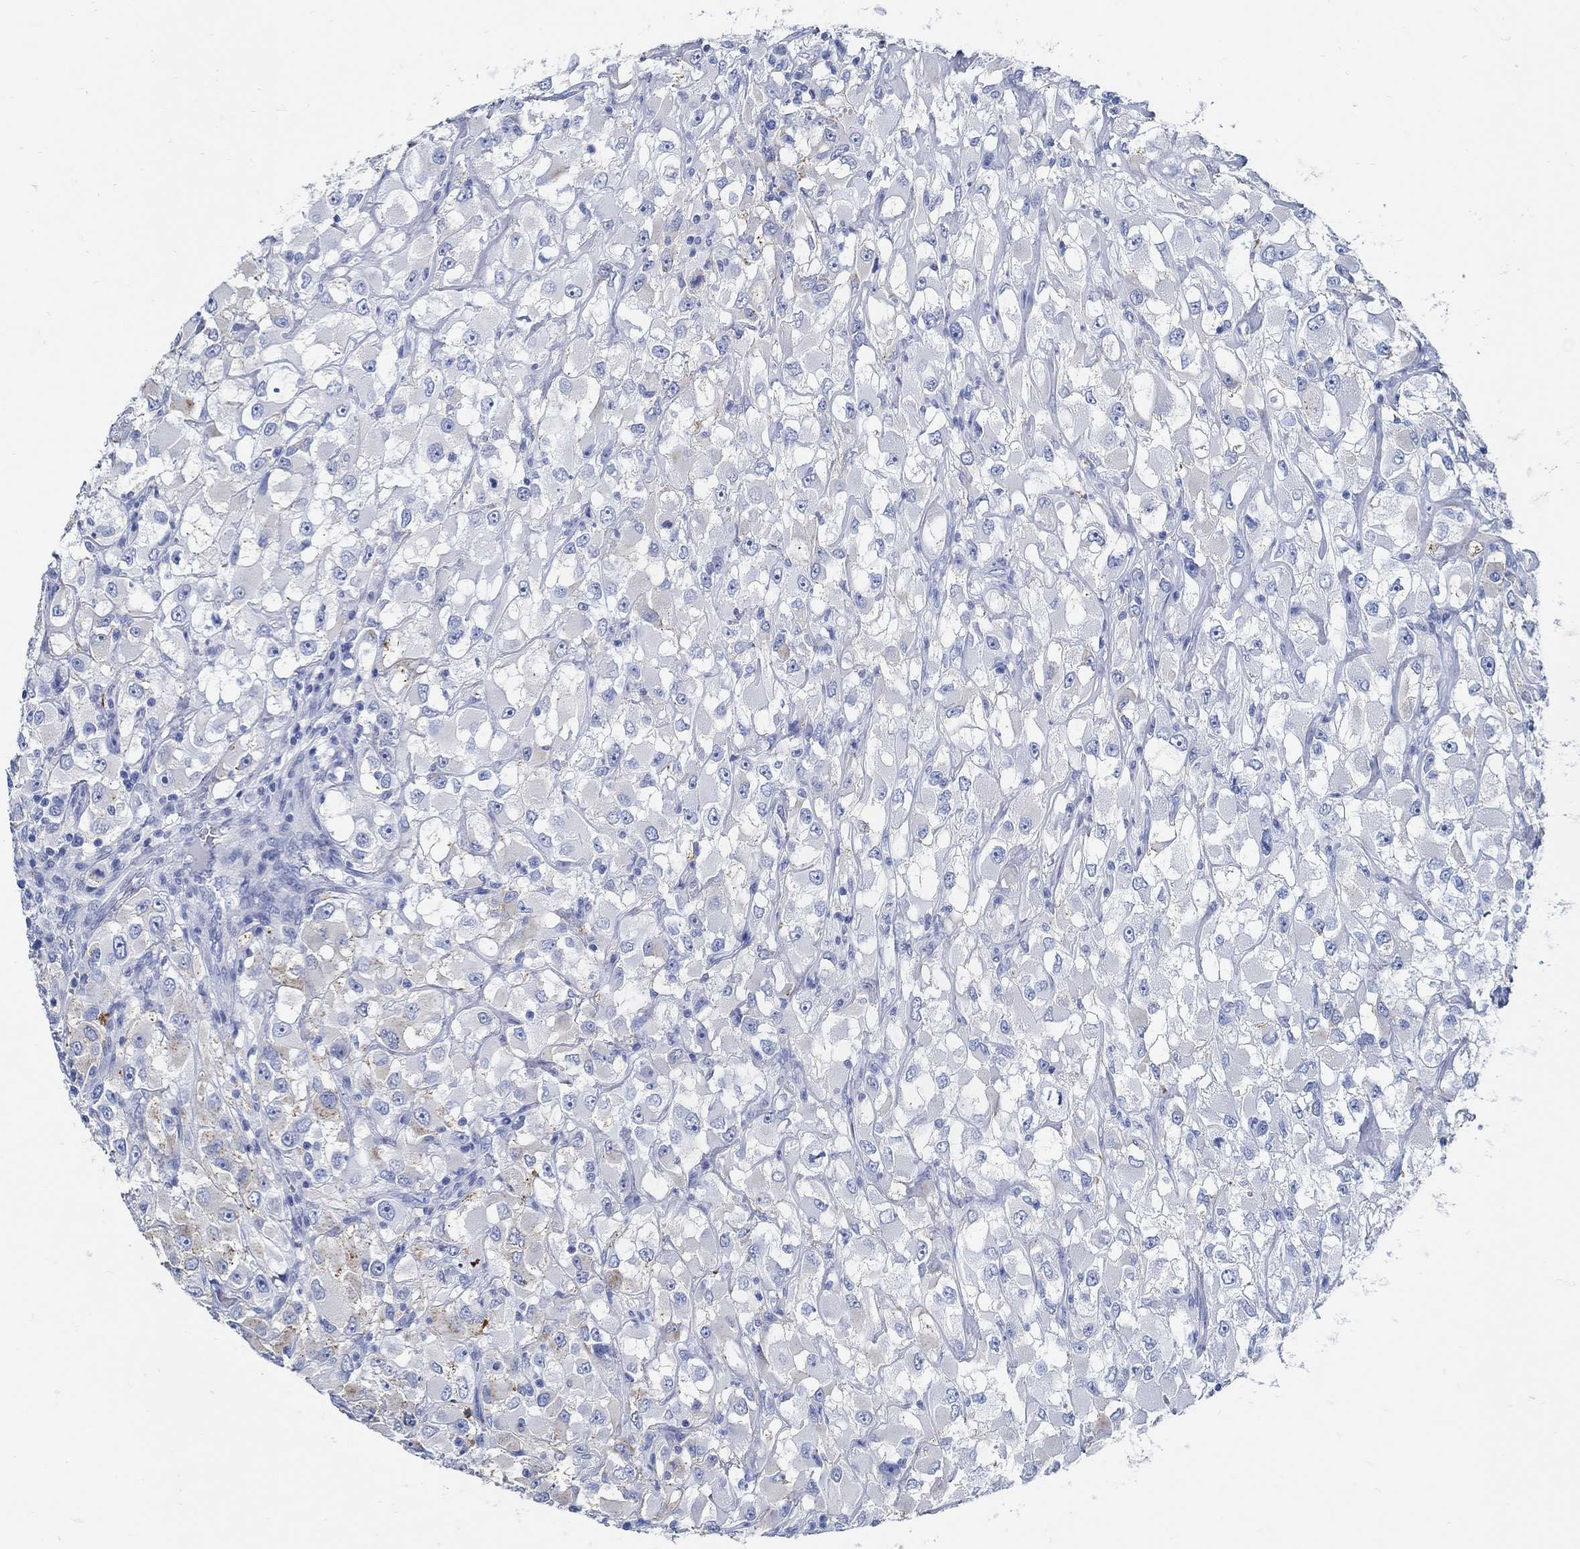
{"staining": {"intensity": "negative", "quantity": "none", "location": "none"}, "tissue": "renal cancer", "cell_type": "Tumor cells", "image_type": "cancer", "snomed": [{"axis": "morphology", "description": "Adenocarcinoma, NOS"}, {"axis": "topography", "description": "Kidney"}], "caption": "There is no significant expression in tumor cells of renal cancer (adenocarcinoma).", "gene": "SLC45A1", "patient": {"sex": "female", "age": 52}}